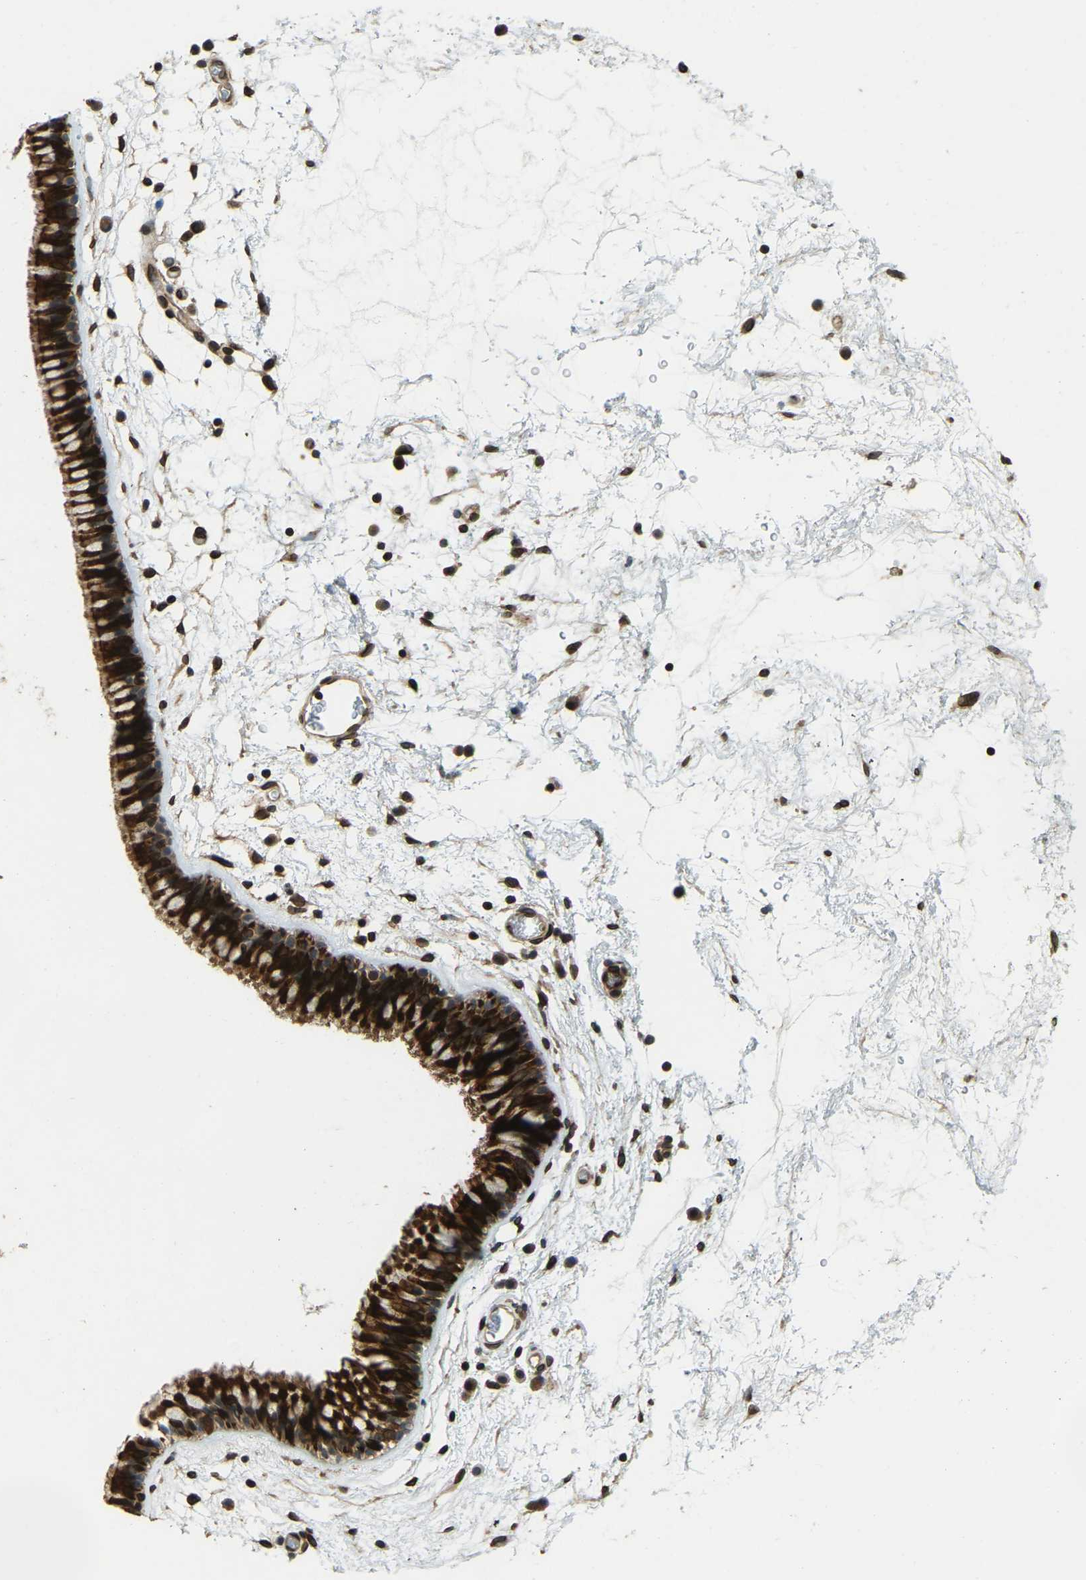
{"staining": {"intensity": "strong", "quantity": ">75%", "location": "cytoplasmic/membranous"}, "tissue": "nasopharynx", "cell_type": "Respiratory epithelial cells", "image_type": "normal", "snomed": [{"axis": "morphology", "description": "Normal tissue, NOS"}, {"axis": "morphology", "description": "Inflammation, NOS"}, {"axis": "topography", "description": "Nasopharynx"}], "caption": "Immunohistochemical staining of normal nasopharynx reveals high levels of strong cytoplasmic/membranous expression in approximately >75% of respiratory epithelial cells. The protein is stained brown, and the nuclei are stained in blue (DAB (3,3'-diaminobenzidine) IHC with brightfield microscopy, high magnification).", "gene": "SYNE1", "patient": {"sex": "male", "age": 48}}